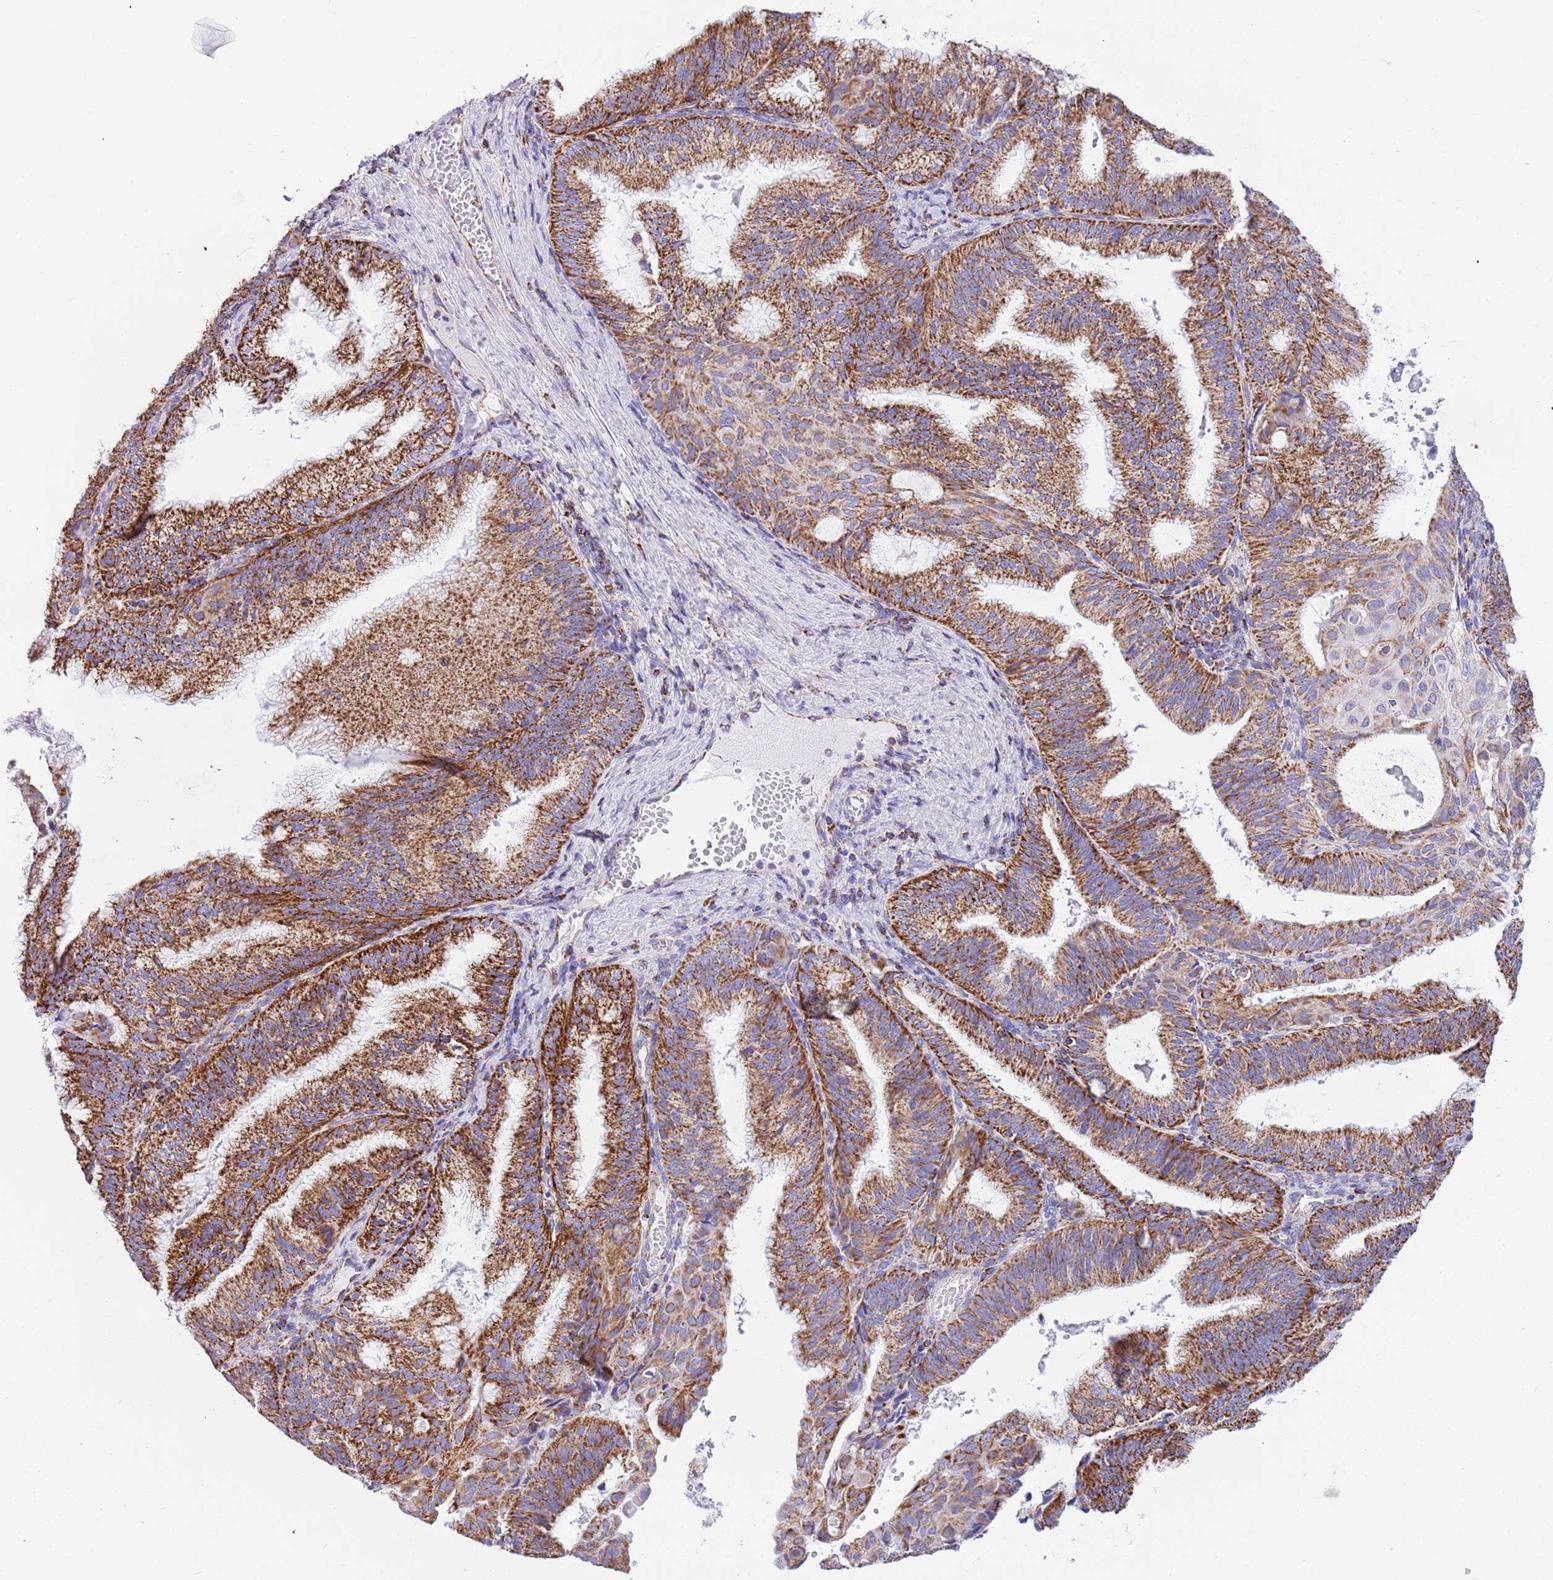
{"staining": {"intensity": "strong", "quantity": ">75%", "location": "cytoplasmic/membranous"}, "tissue": "endometrial cancer", "cell_type": "Tumor cells", "image_type": "cancer", "snomed": [{"axis": "morphology", "description": "Adenocarcinoma, NOS"}, {"axis": "topography", "description": "Endometrium"}], "caption": "Strong cytoplasmic/membranous expression for a protein is appreciated in approximately >75% of tumor cells of adenocarcinoma (endometrial) using immunohistochemistry.", "gene": "SUCLG2", "patient": {"sex": "female", "age": 49}}